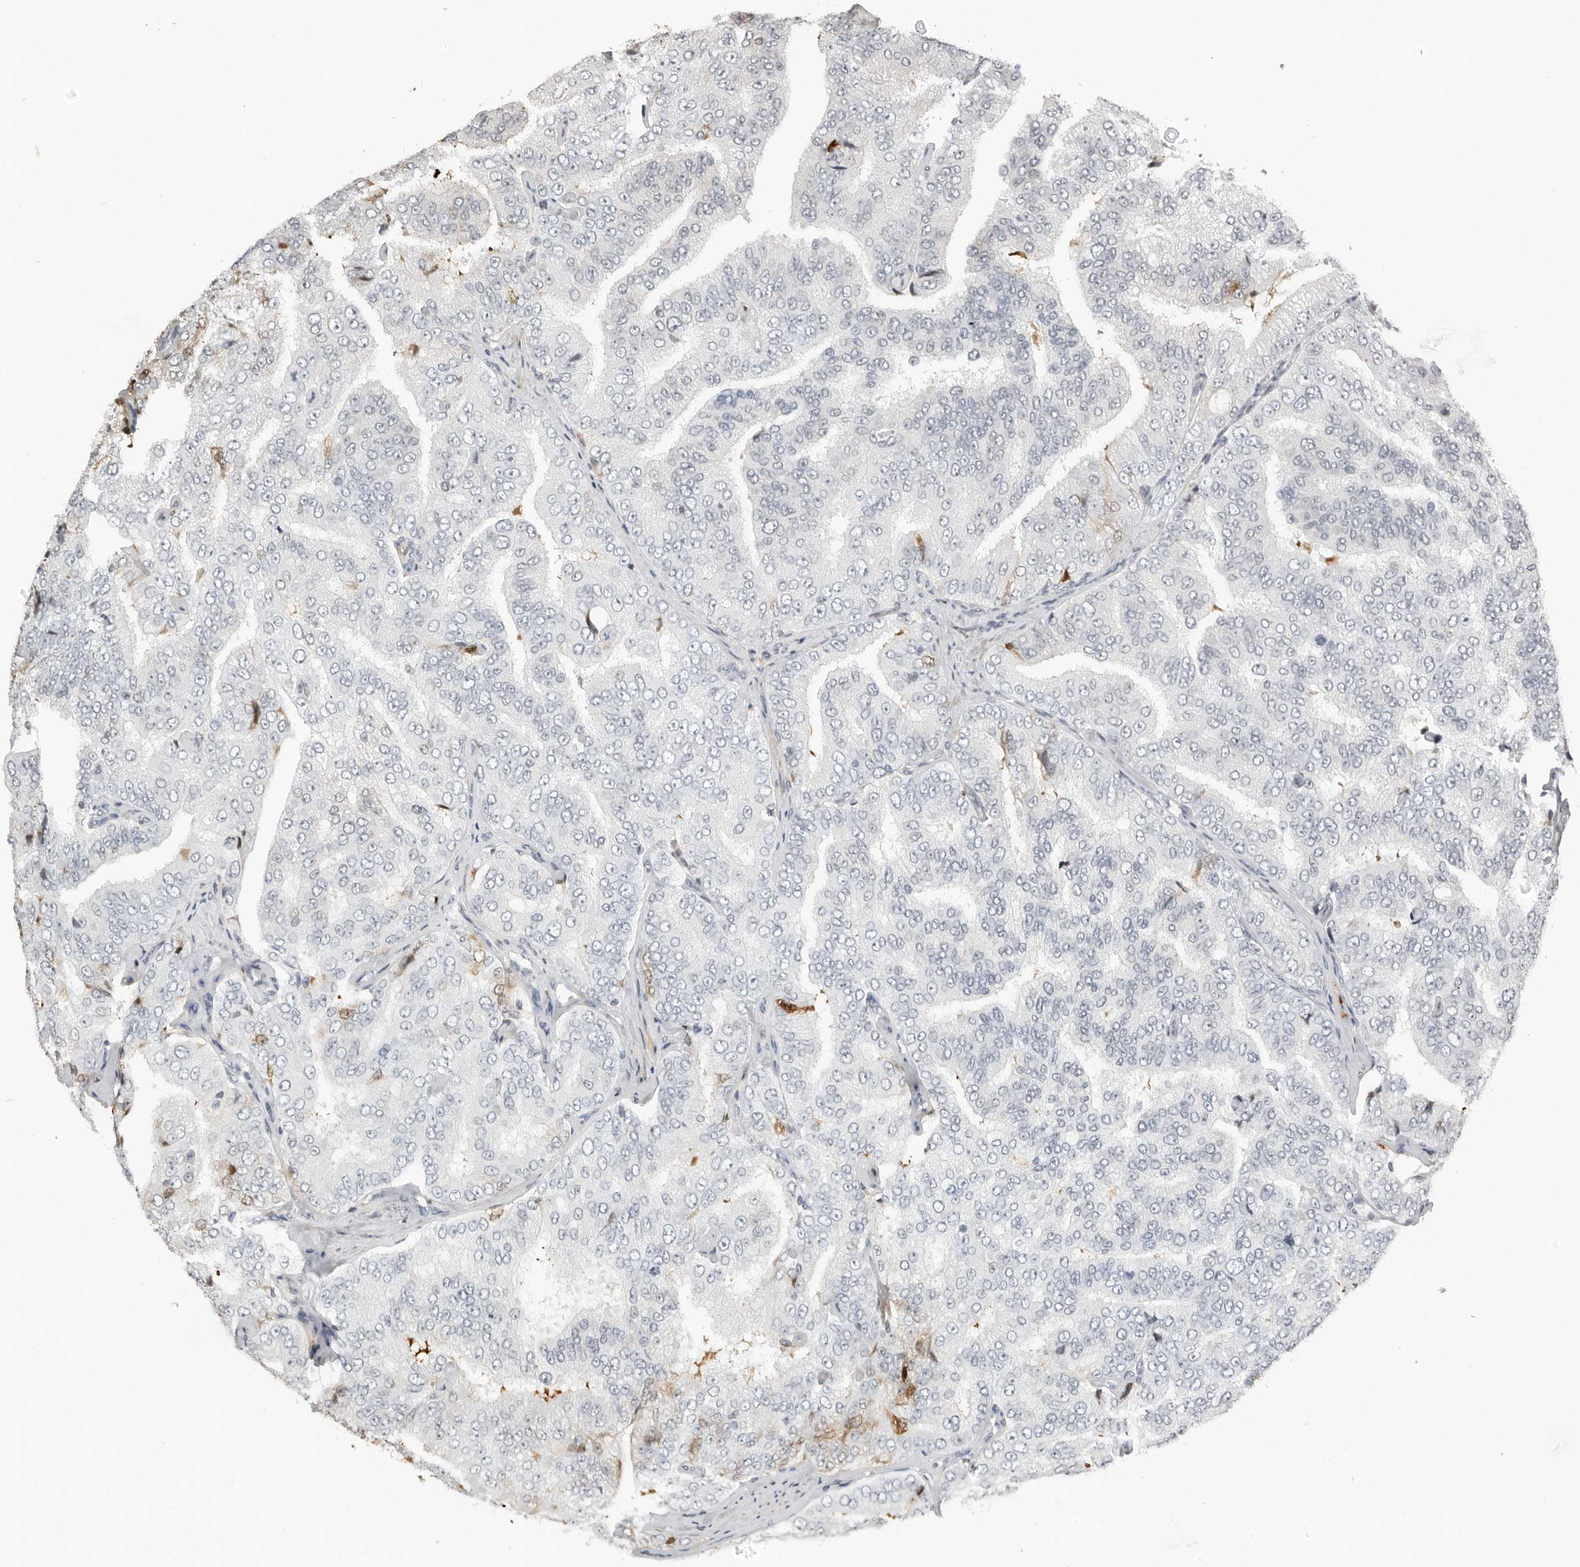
{"staining": {"intensity": "negative", "quantity": "none", "location": "none"}, "tissue": "prostate cancer", "cell_type": "Tumor cells", "image_type": "cancer", "snomed": [{"axis": "morphology", "description": "Adenocarcinoma, High grade"}, {"axis": "topography", "description": "Prostate"}], "caption": "High power microscopy histopathology image of an immunohistochemistry micrograph of high-grade adenocarcinoma (prostate), revealing no significant positivity in tumor cells. Brightfield microscopy of immunohistochemistry stained with DAB (brown) and hematoxylin (blue), captured at high magnification.", "gene": "CXCR5", "patient": {"sex": "male", "age": 58}}